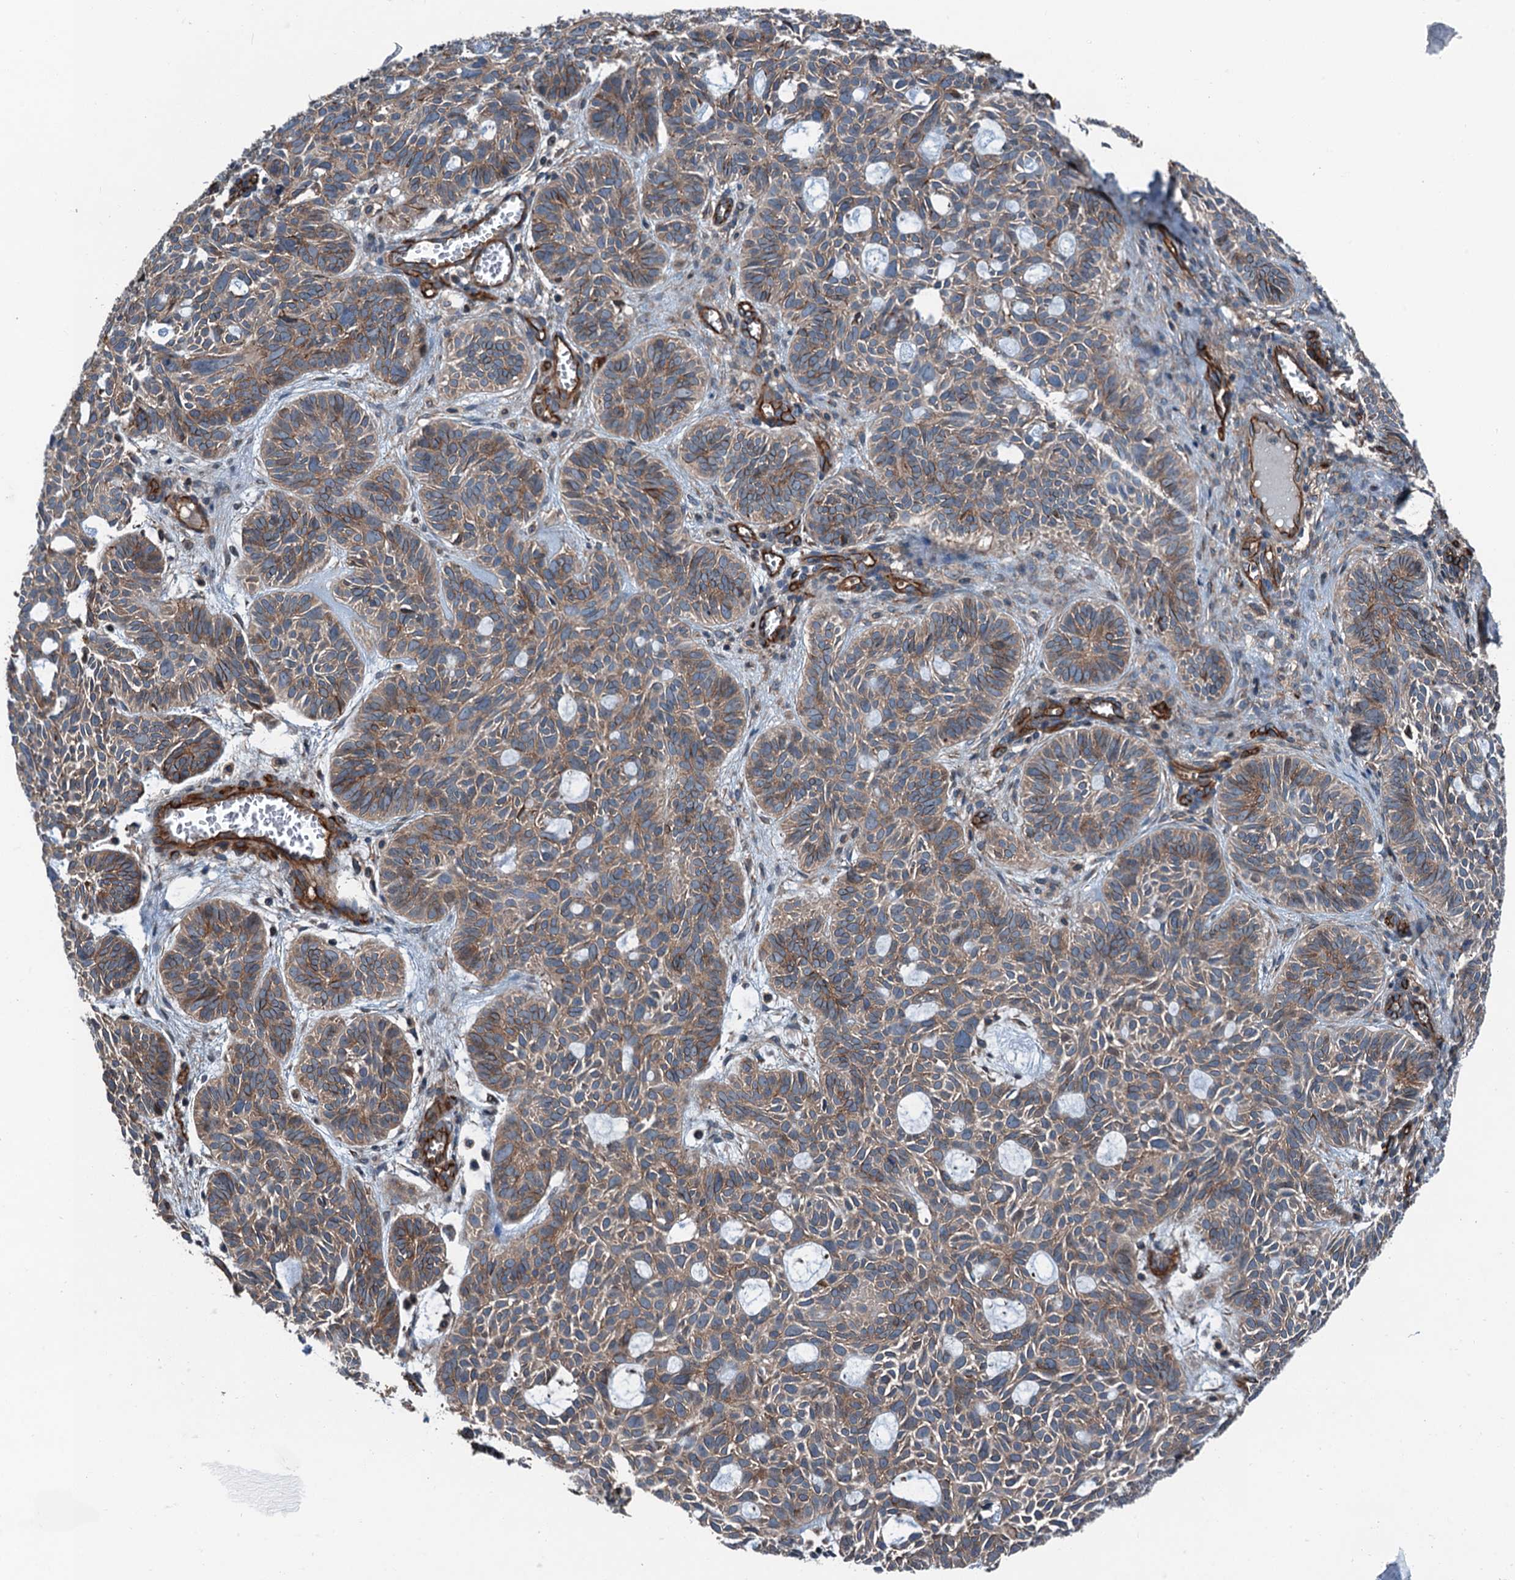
{"staining": {"intensity": "moderate", "quantity": "25%-75%", "location": "cytoplasmic/membranous"}, "tissue": "skin cancer", "cell_type": "Tumor cells", "image_type": "cancer", "snomed": [{"axis": "morphology", "description": "Basal cell carcinoma"}, {"axis": "topography", "description": "Skin"}], "caption": "Protein staining of skin cancer (basal cell carcinoma) tissue demonstrates moderate cytoplasmic/membranous positivity in approximately 25%-75% of tumor cells.", "gene": "NMRAL1", "patient": {"sex": "male", "age": 69}}